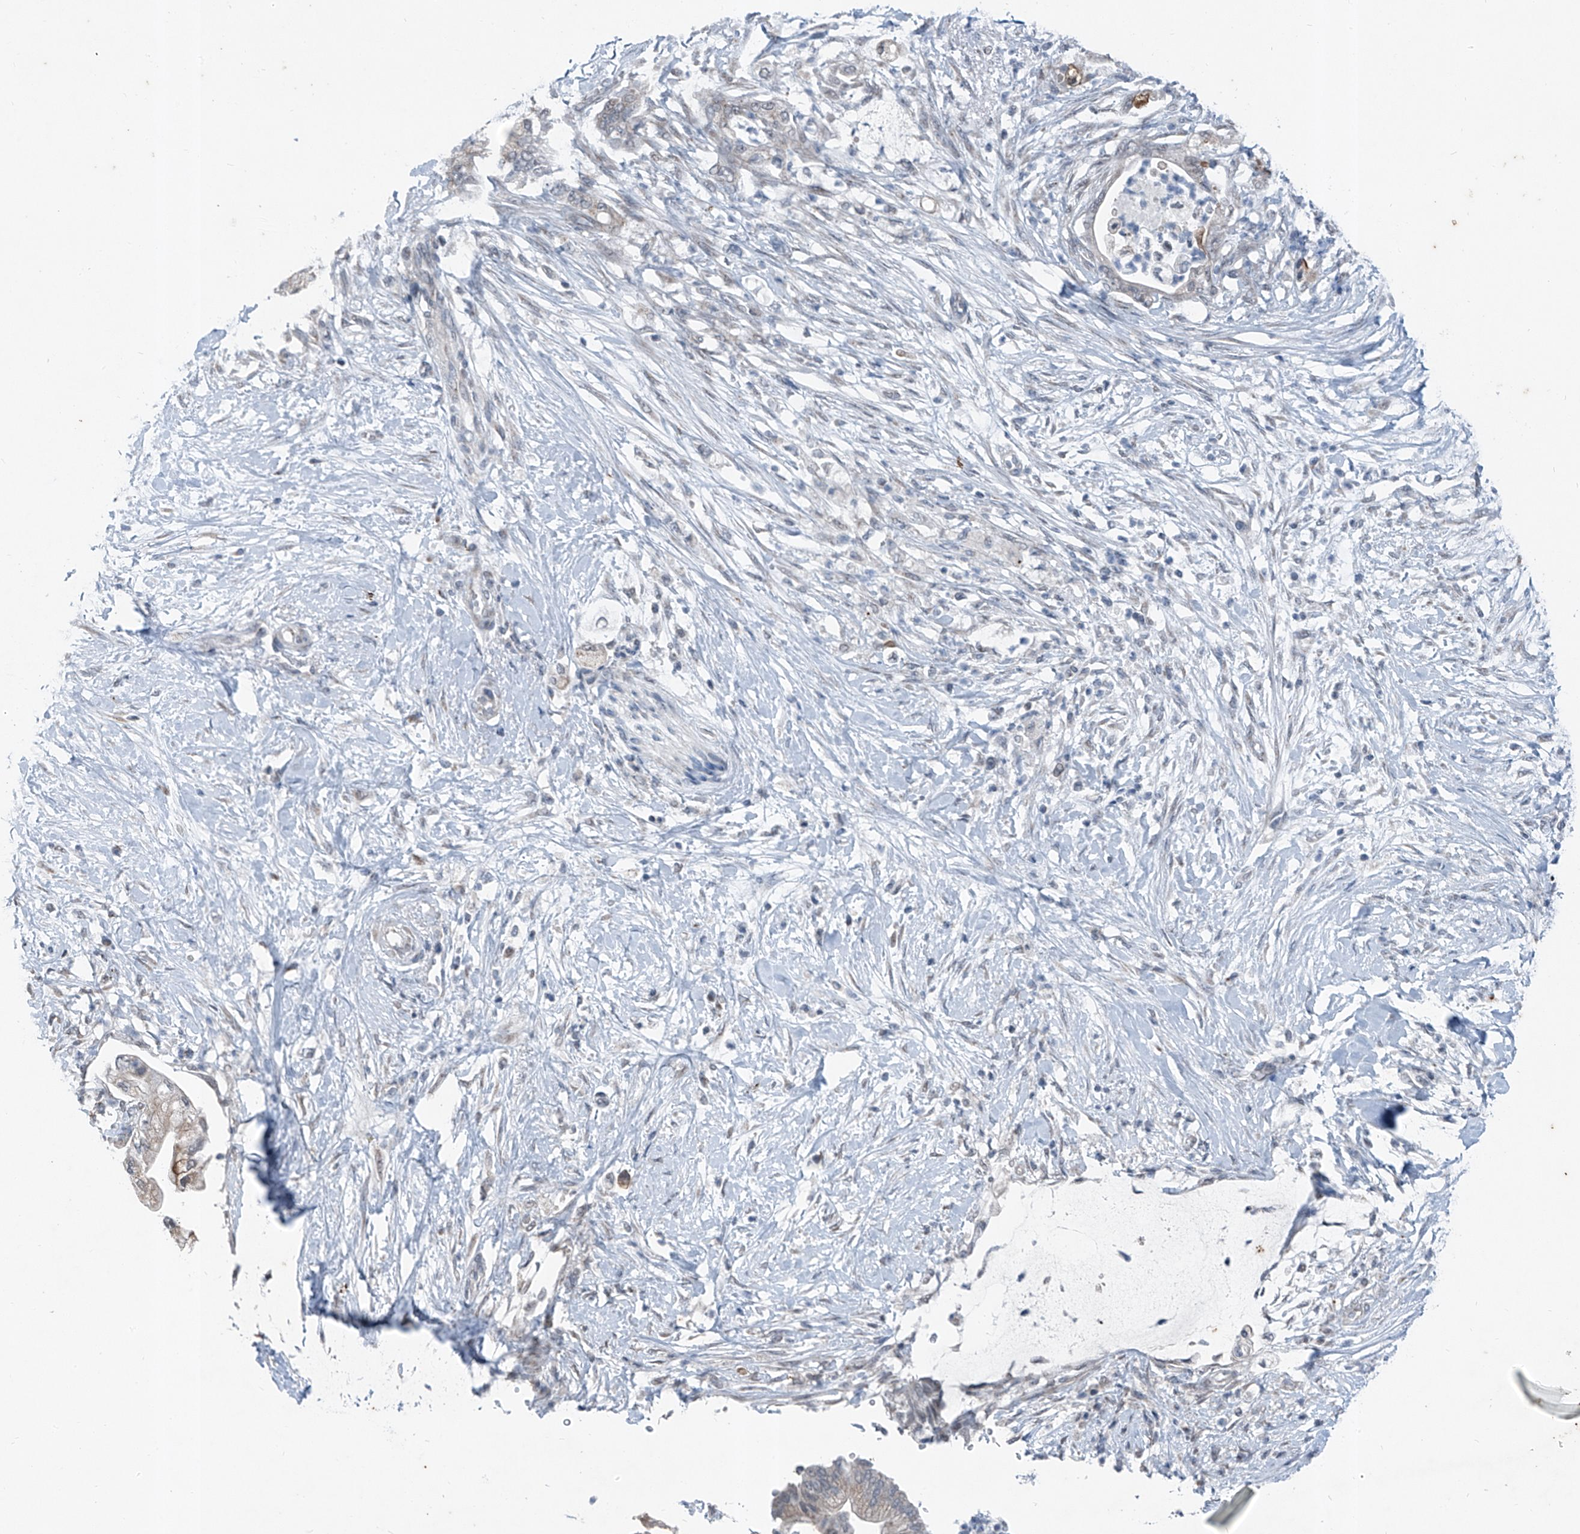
{"staining": {"intensity": "negative", "quantity": "none", "location": "none"}, "tissue": "pancreatic cancer", "cell_type": "Tumor cells", "image_type": "cancer", "snomed": [{"axis": "morphology", "description": "Normal tissue, NOS"}, {"axis": "morphology", "description": "Adenocarcinoma, NOS"}, {"axis": "topography", "description": "Pancreas"}, {"axis": "topography", "description": "Duodenum"}], "caption": "Immunohistochemical staining of pancreatic cancer (adenocarcinoma) reveals no significant staining in tumor cells.", "gene": "DYRK1B", "patient": {"sex": "female", "age": 60}}